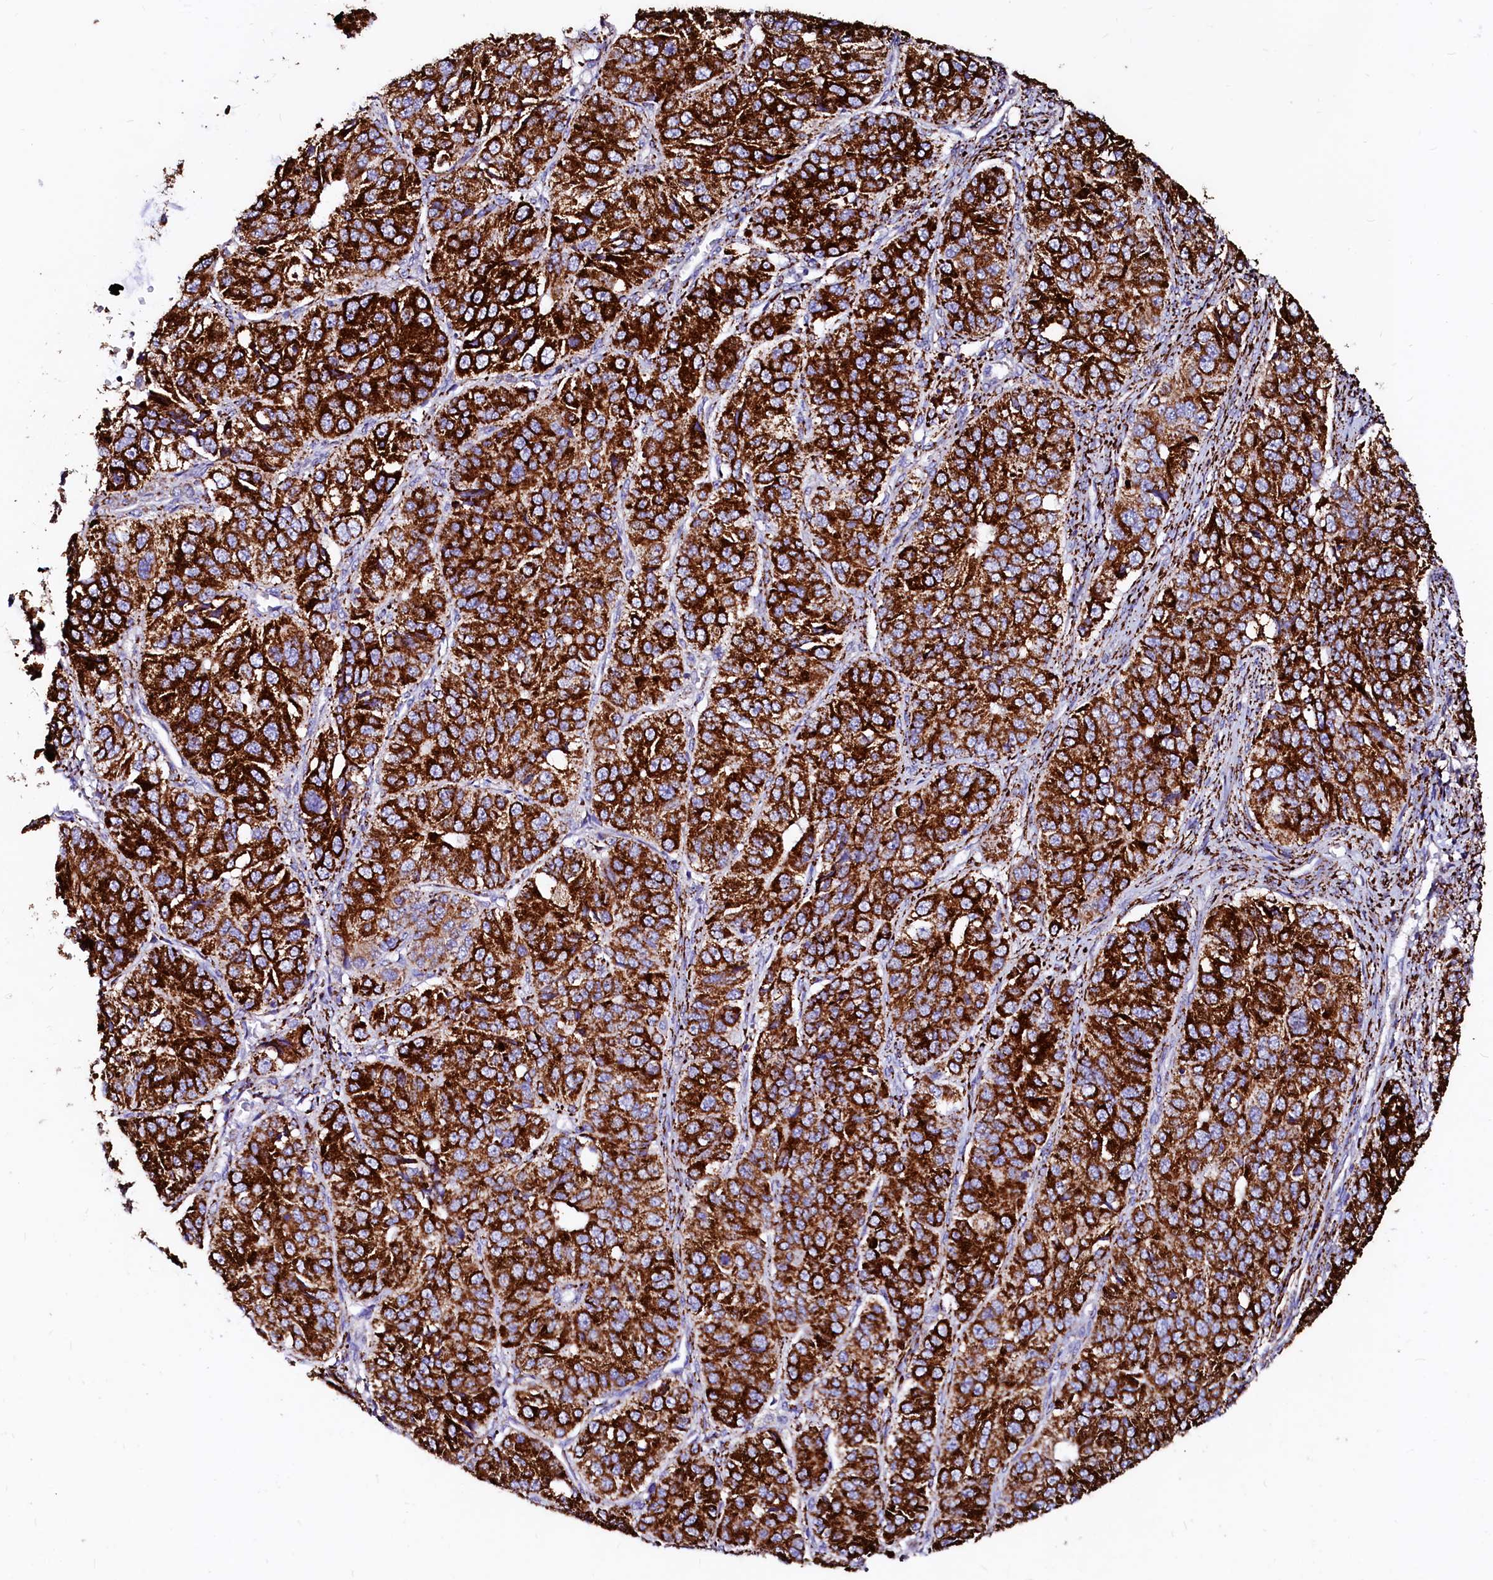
{"staining": {"intensity": "strong", "quantity": "25%-75%", "location": "cytoplasmic/membranous"}, "tissue": "ovarian cancer", "cell_type": "Tumor cells", "image_type": "cancer", "snomed": [{"axis": "morphology", "description": "Carcinoma, endometroid"}, {"axis": "topography", "description": "Ovary"}], "caption": "Protein expression by immunohistochemistry reveals strong cytoplasmic/membranous positivity in about 25%-75% of tumor cells in ovarian cancer (endometroid carcinoma). (Stains: DAB (3,3'-diaminobenzidine) in brown, nuclei in blue, Microscopy: brightfield microscopy at high magnification).", "gene": "MAOB", "patient": {"sex": "female", "age": 51}}